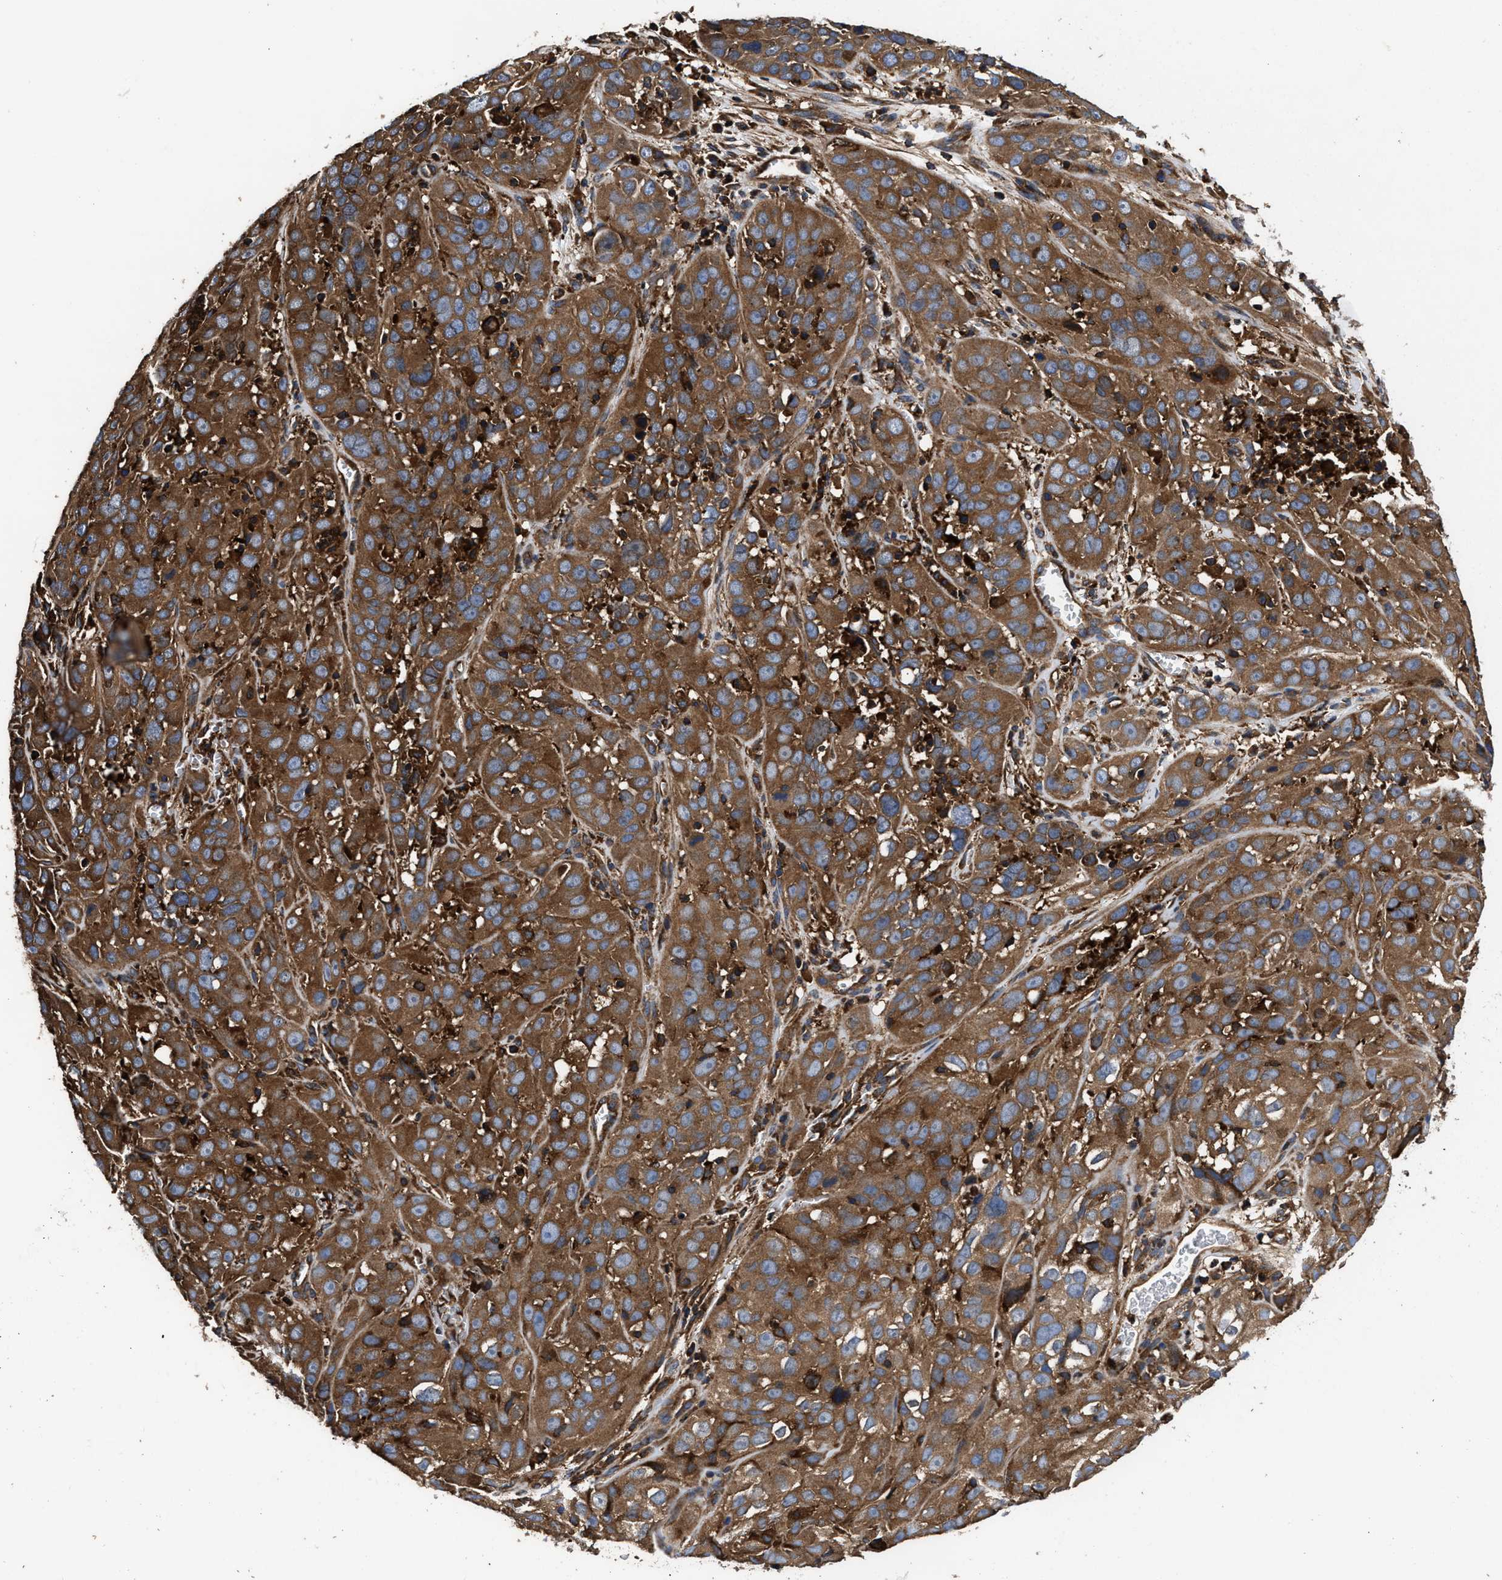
{"staining": {"intensity": "strong", "quantity": ">75%", "location": "cytoplasmic/membranous"}, "tissue": "cervical cancer", "cell_type": "Tumor cells", "image_type": "cancer", "snomed": [{"axis": "morphology", "description": "Squamous cell carcinoma, NOS"}, {"axis": "topography", "description": "Cervix"}], "caption": "There is high levels of strong cytoplasmic/membranous positivity in tumor cells of cervical squamous cell carcinoma, as demonstrated by immunohistochemical staining (brown color).", "gene": "KYAT1", "patient": {"sex": "female", "age": 32}}